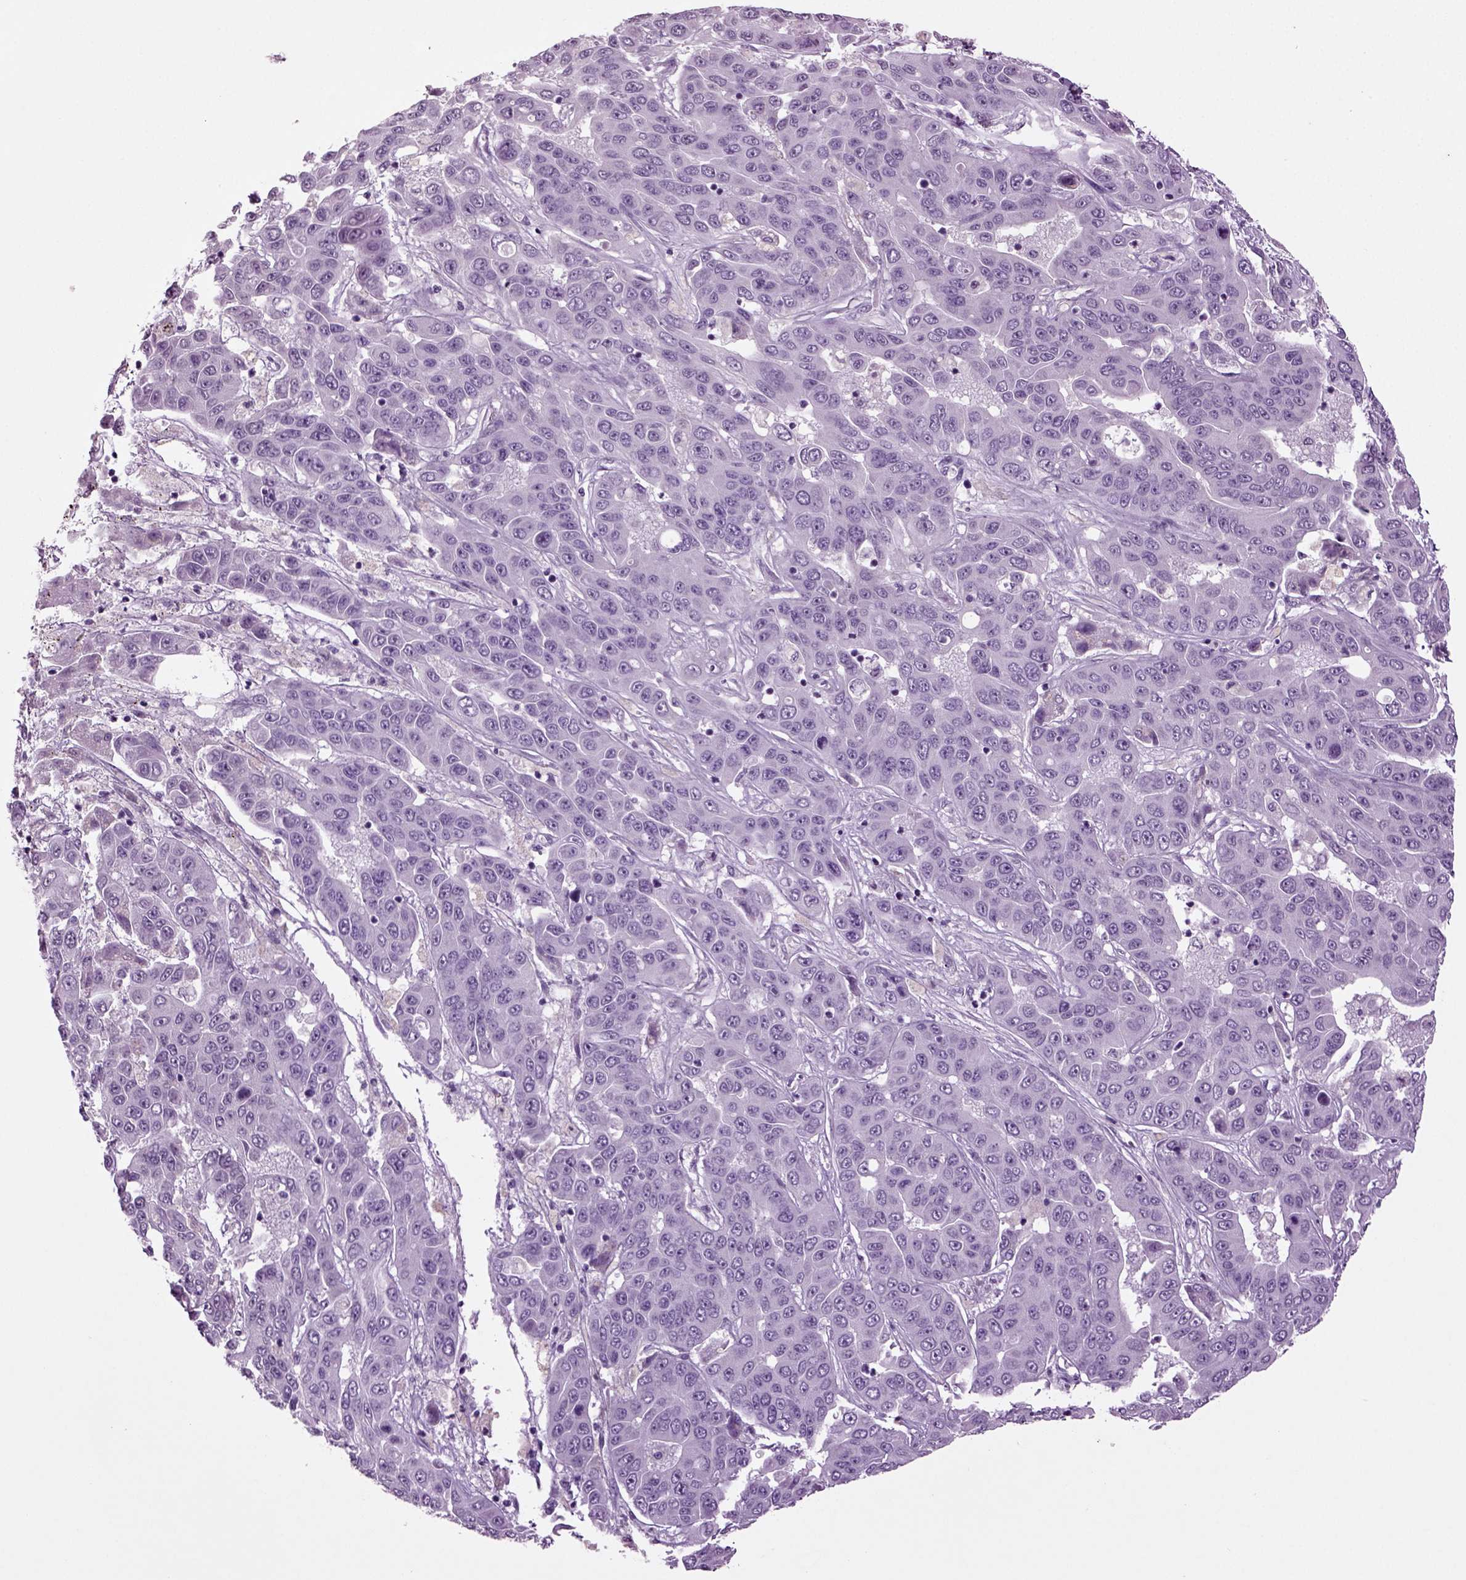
{"staining": {"intensity": "negative", "quantity": "none", "location": "none"}, "tissue": "liver cancer", "cell_type": "Tumor cells", "image_type": "cancer", "snomed": [{"axis": "morphology", "description": "Cholangiocarcinoma"}, {"axis": "topography", "description": "Liver"}], "caption": "The IHC micrograph has no significant expression in tumor cells of liver cancer tissue.", "gene": "SLC17A6", "patient": {"sex": "female", "age": 52}}